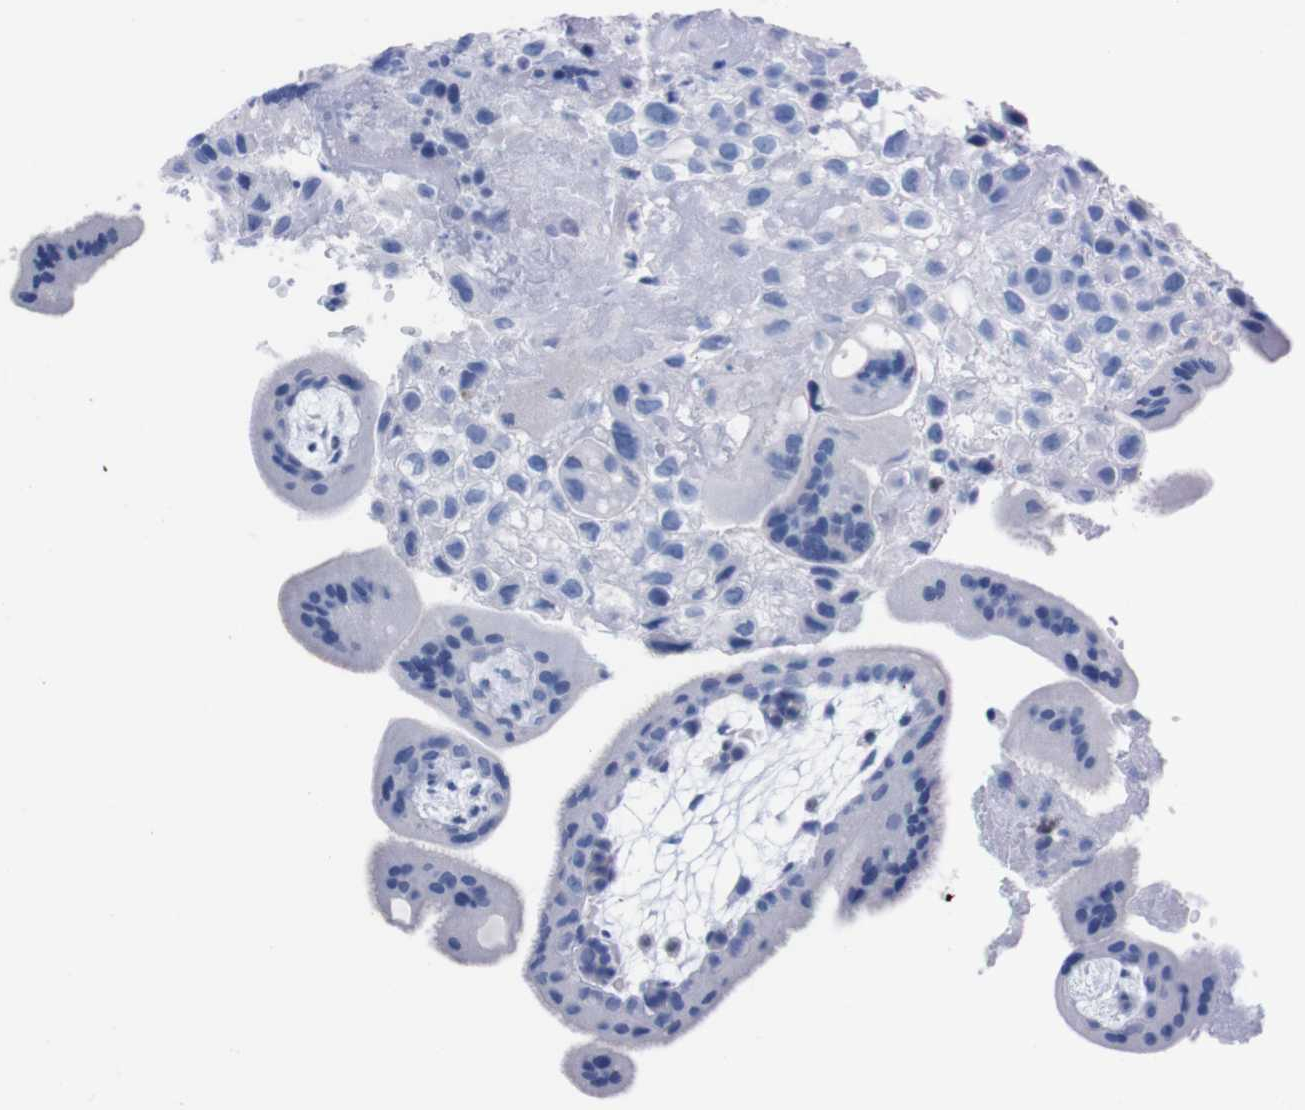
{"staining": {"intensity": "negative", "quantity": "none", "location": "none"}, "tissue": "placenta", "cell_type": "Decidual cells", "image_type": "normal", "snomed": [{"axis": "morphology", "description": "Normal tissue, NOS"}, {"axis": "topography", "description": "Placenta"}], "caption": "Placenta stained for a protein using immunohistochemistry (IHC) exhibits no expression decidual cells.", "gene": "P2RY12", "patient": {"sex": "female", "age": 35}}